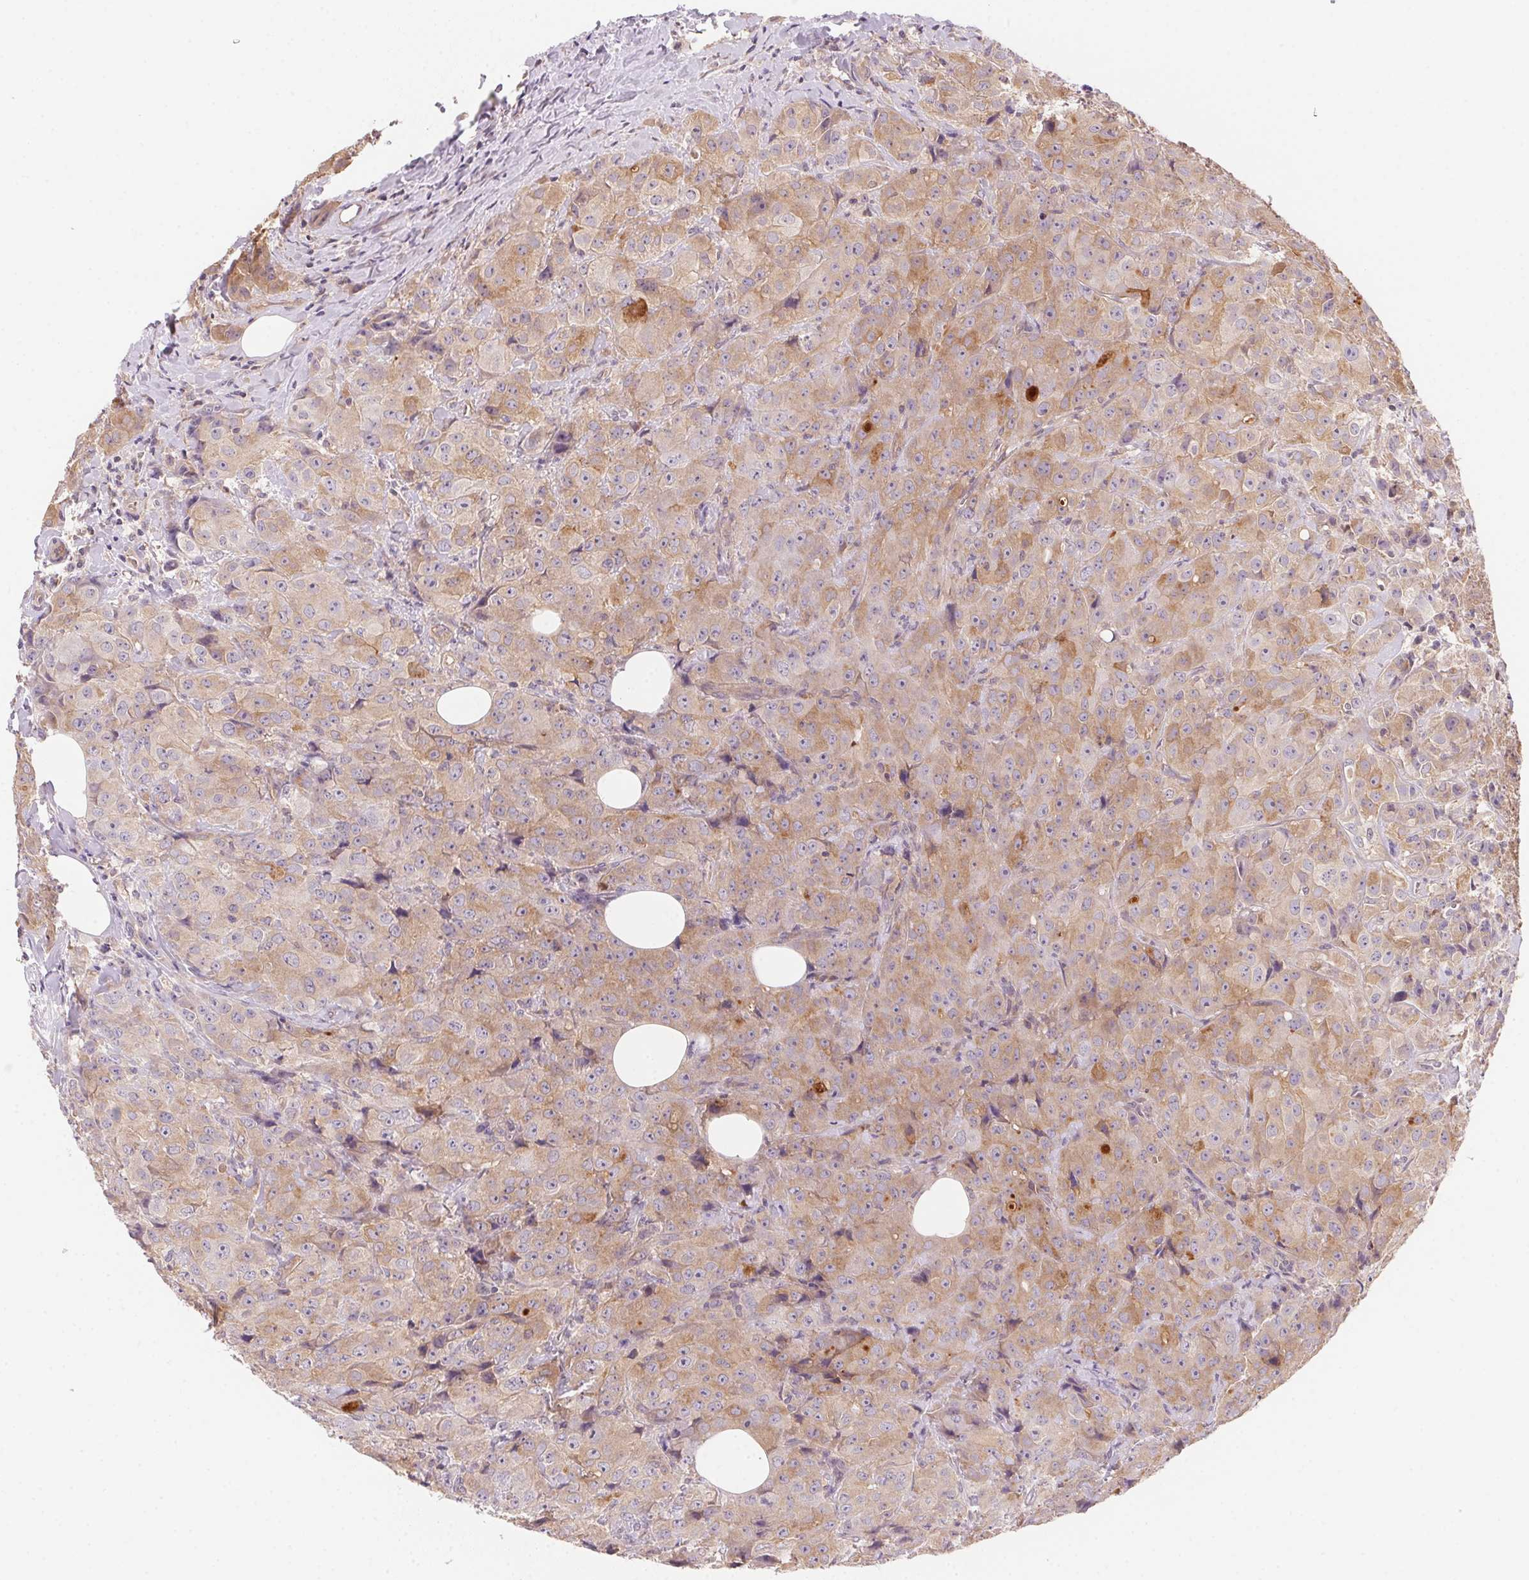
{"staining": {"intensity": "weak", "quantity": "<25%", "location": "cytoplasmic/membranous"}, "tissue": "breast cancer", "cell_type": "Tumor cells", "image_type": "cancer", "snomed": [{"axis": "morphology", "description": "Normal tissue, NOS"}, {"axis": "morphology", "description": "Duct carcinoma"}, {"axis": "topography", "description": "Breast"}], "caption": "Immunohistochemistry histopathology image of human breast cancer stained for a protein (brown), which demonstrates no staining in tumor cells.", "gene": "PRKAA1", "patient": {"sex": "female", "age": 43}}